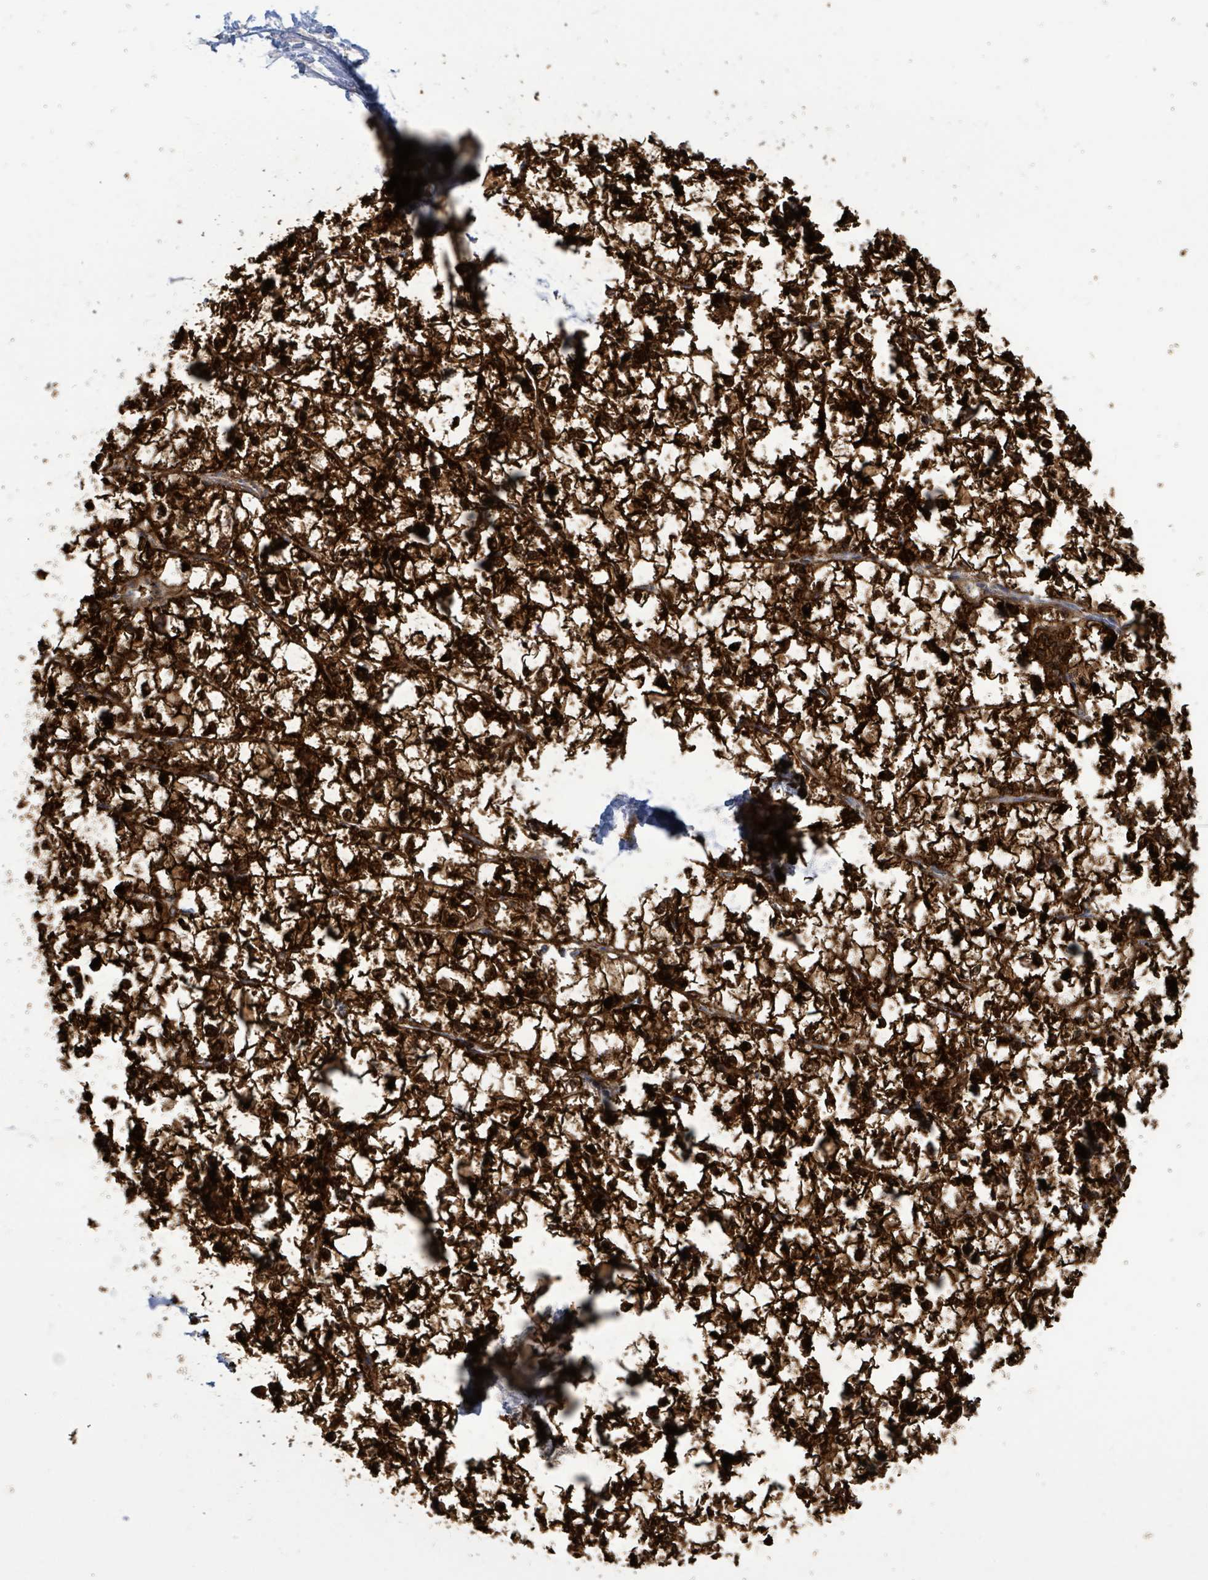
{"staining": {"intensity": "strong", "quantity": ">75%", "location": "cytoplasmic/membranous"}, "tissue": "liver cancer", "cell_type": "Tumor cells", "image_type": "cancer", "snomed": [{"axis": "morphology", "description": "Carcinoma, Hepatocellular, NOS"}, {"axis": "topography", "description": "Liver"}], "caption": "Immunohistochemical staining of liver cancer demonstrates high levels of strong cytoplasmic/membranous protein staining in about >75% of tumor cells. The staining was performed using DAB (3,3'-diaminobenzidine), with brown indicating positive protein expression. Nuclei are stained blue with hematoxylin.", "gene": "PKLR", "patient": {"sex": "female", "age": 43}}